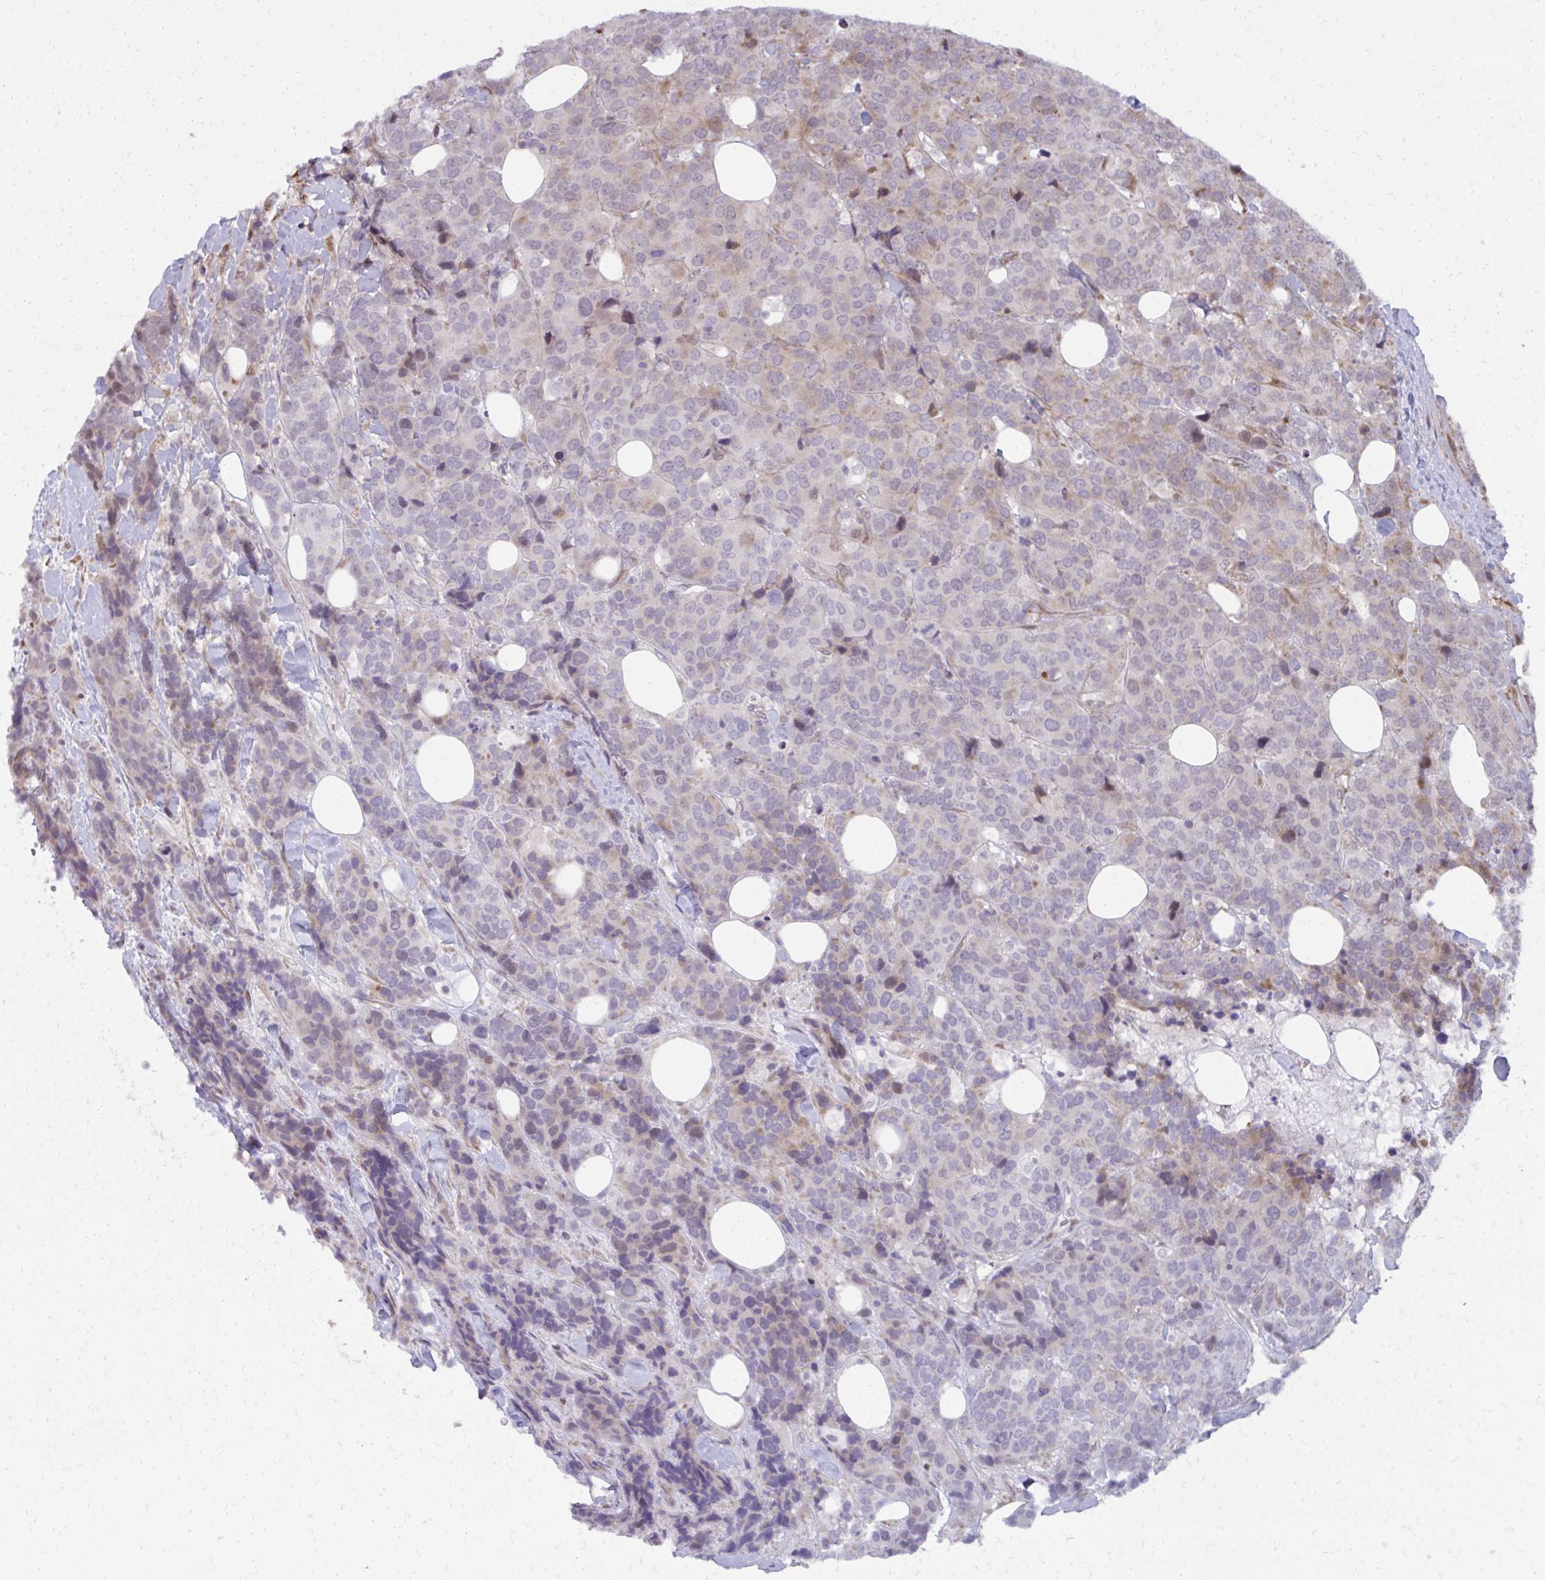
{"staining": {"intensity": "moderate", "quantity": "<25%", "location": "cytoplasmic/membranous"}, "tissue": "breast cancer", "cell_type": "Tumor cells", "image_type": "cancer", "snomed": [{"axis": "morphology", "description": "Lobular carcinoma"}, {"axis": "topography", "description": "Breast"}], "caption": "Tumor cells display moderate cytoplasmic/membranous positivity in approximately <25% of cells in breast cancer (lobular carcinoma).", "gene": "MAF1", "patient": {"sex": "female", "age": 59}}